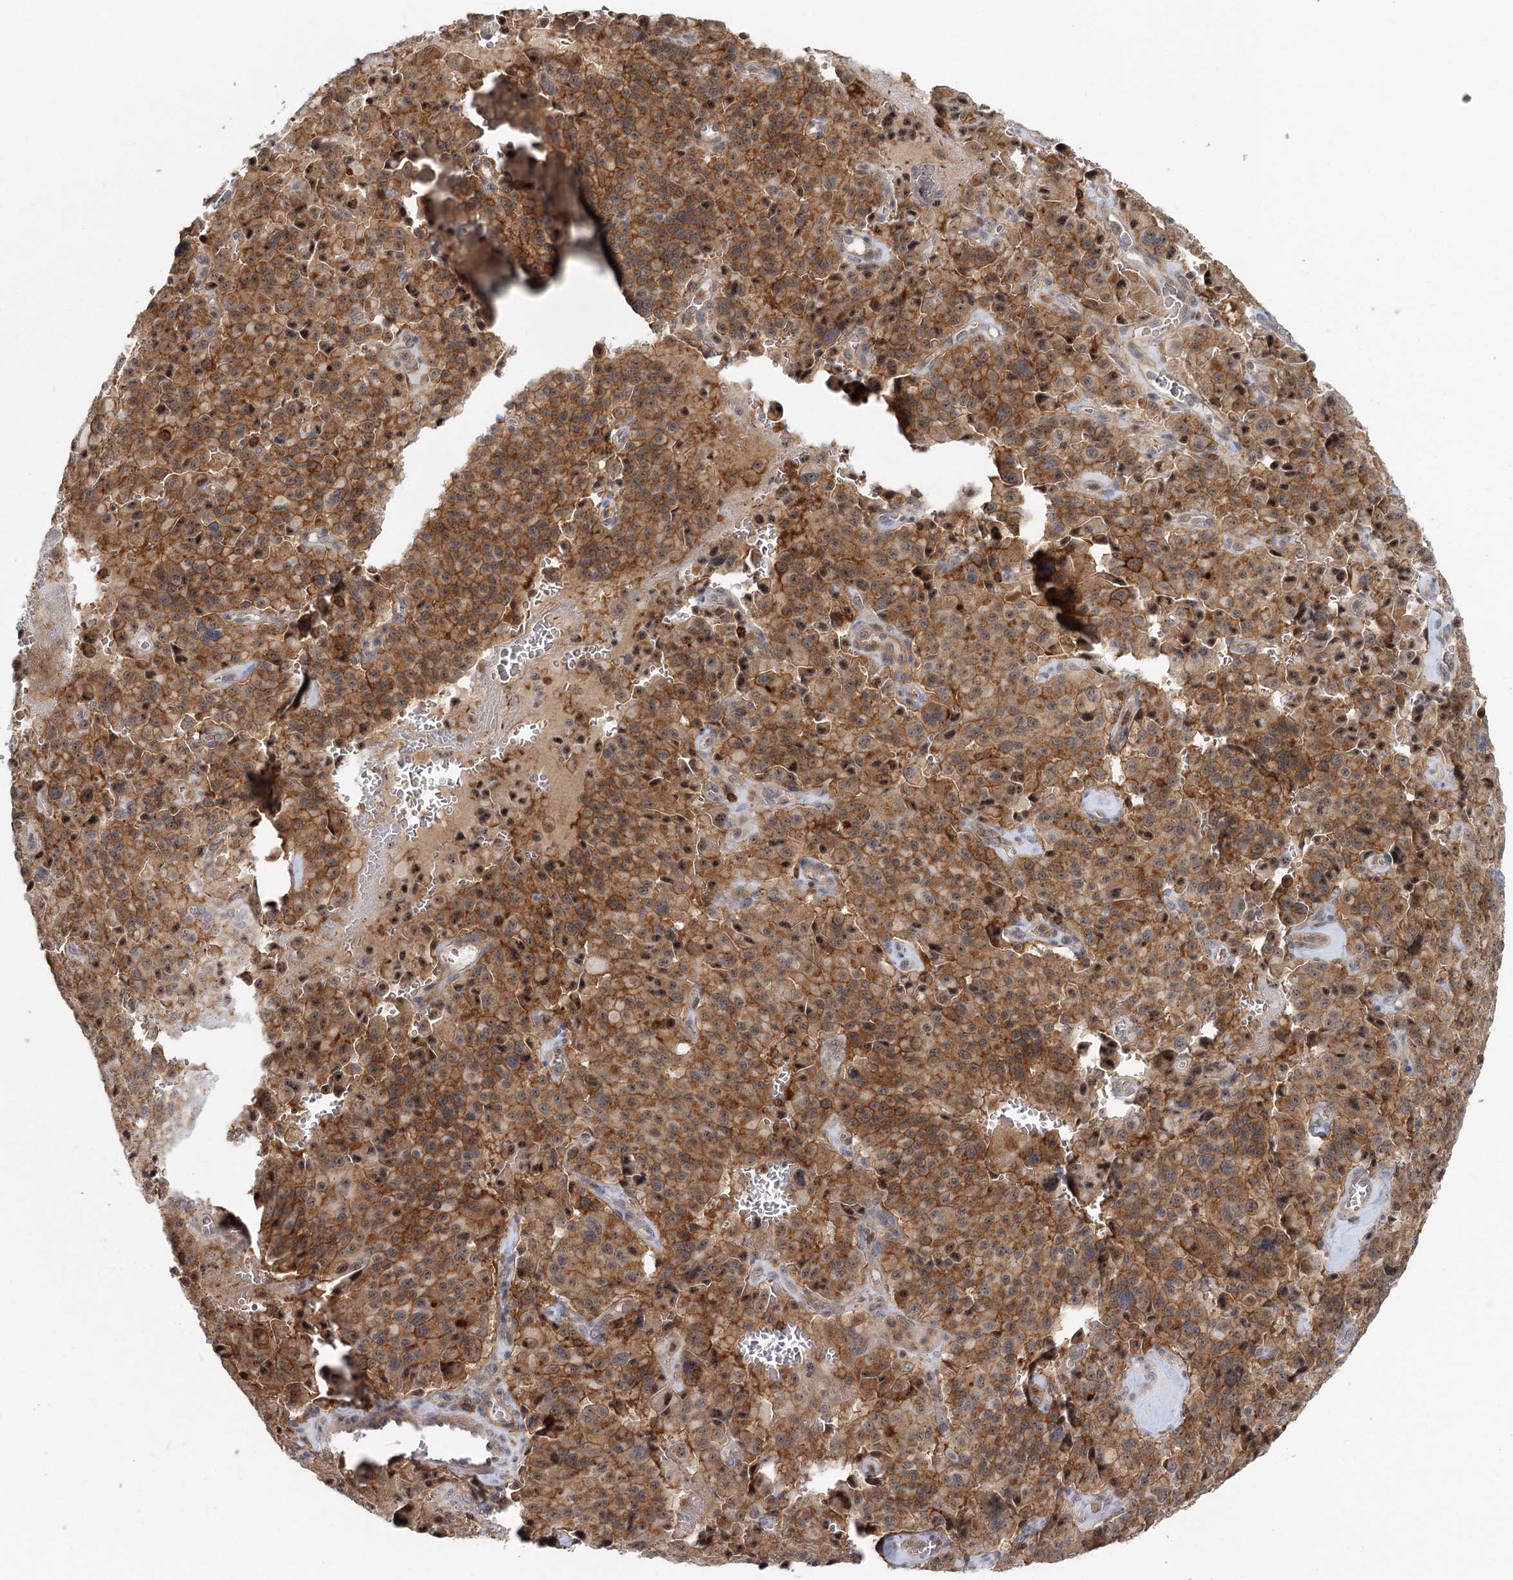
{"staining": {"intensity": "moderate", "quantity": ">75%", "location": "cytoplasmic/membranous,nuclear"}, "tissue": "pancreatic cancer", "cell_type": "Tumor cells", "image_type": "cancer", "snomed": [{"axis": "morphology", "description": "Adenocarcinoma, NOS"}, {"axis": "topography", "description": "Pancreas"}], "caption": "Pancreatic cancer stained with immunohistochemistry demonstrates moderate cytoplasmic/membranous and nuclear staining in approximately >75% of tumor cells. Immunohistochemistry (ihc) stains the protein of interest in brown and the nuclei are stained blue.", "gene": "CDC42SE2", "patient": {"sex": "male", "age": 65}}